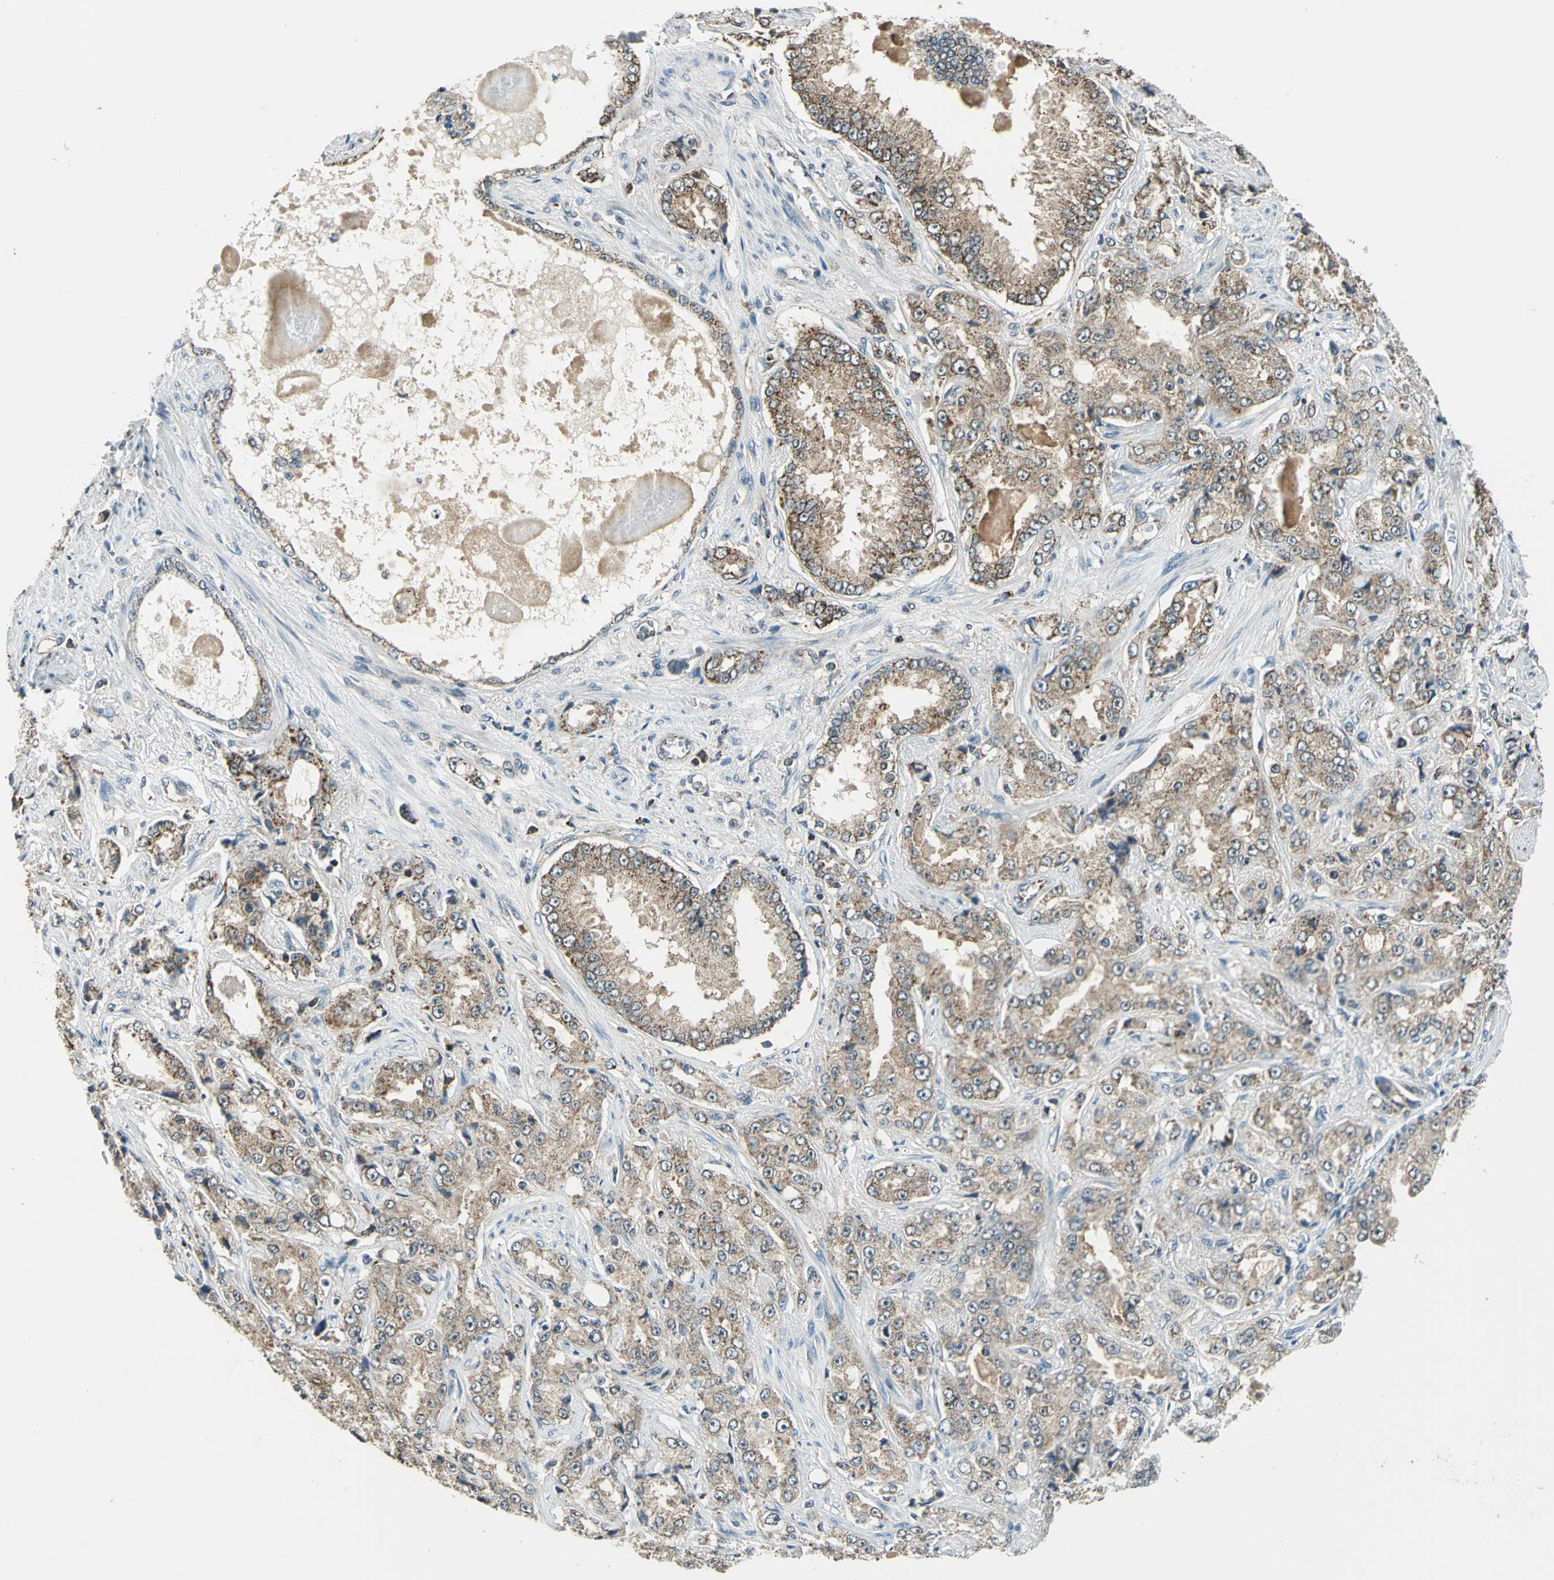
{"staining": {"intensity": "moderate", "quantity": ">75%", "location": "cytoplasmic/membranous"}, "tissue": "prostate cancer", "cell_type": "Tumor cells", "image_type": "cancer", "snomed": [{"axis": "morphology", "description": "Adenocarcinoma, High grade"}, {"axis": "topography", "description": "Prostate"}], "caption": "Protein expression analysis of human adenocarcinoma (high-grade) (prostate) reveals moderate cytoplasmic/membranous staining in about >75% of tumor cells.", "gene": "NUDT2", "patient": {"sex": "male", "age": 73}}